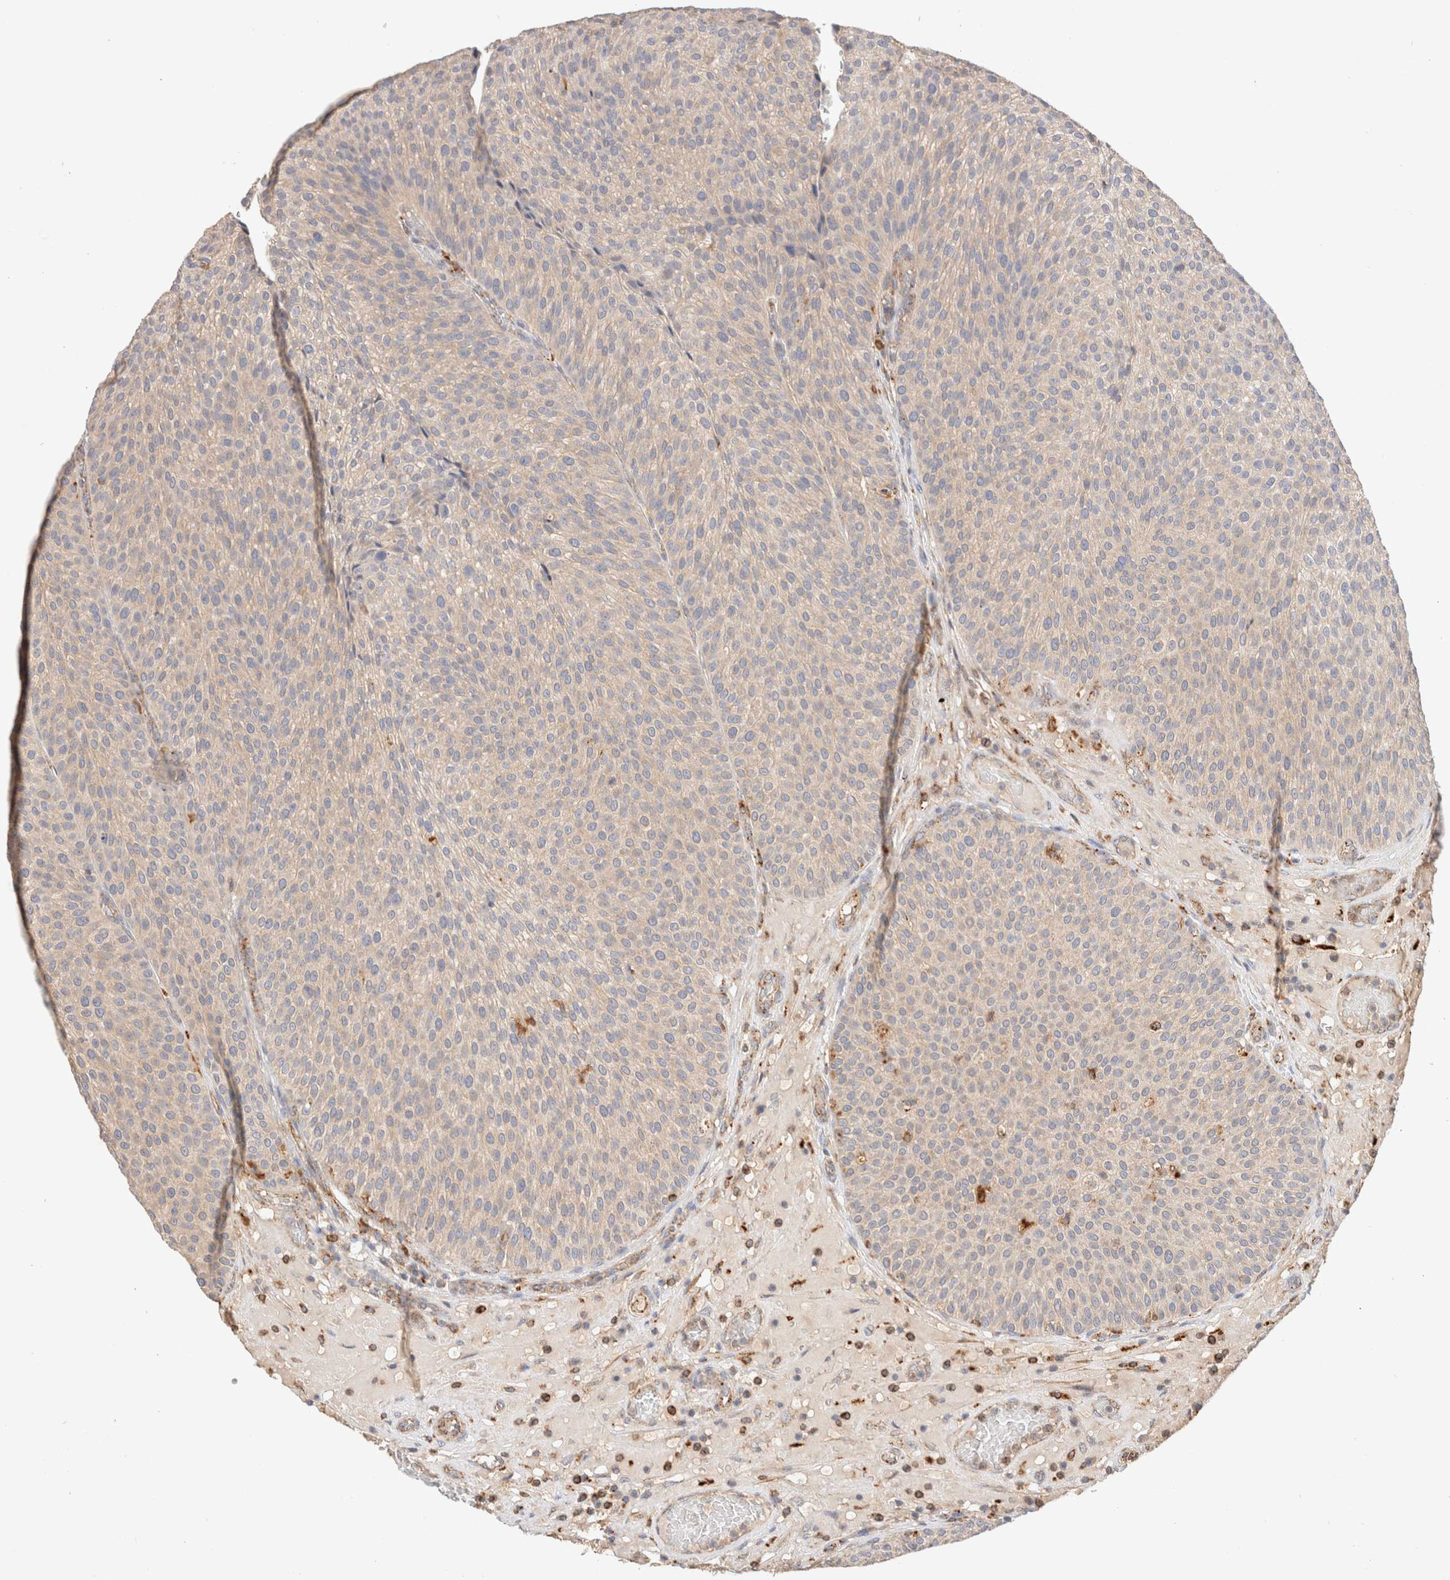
{"staining": {"intensity": "negative", "quantity": "none", "location": "none"}, "tissue": "urothelial cancer", "cell_type": "Tumor cells", "image_type": "cancer", "snomed": [{"axis": "morphology", "description": "Normal tissue, NOS"}, {"axis": "morphology", "description": "Urothelial carcinoma, Low grade"}, {"axis": "topography", "description": "Smooth muscle"}, {"axis": "topography", "description": "Urinary bladder"}], "caption": "This is an immunohistochemistry micrograph of human low-grade urothelial carcinoma. There is no positivity in tumor cells.", "gene": "RABEPK", "patient": {"sex": "male", "age": 60}}